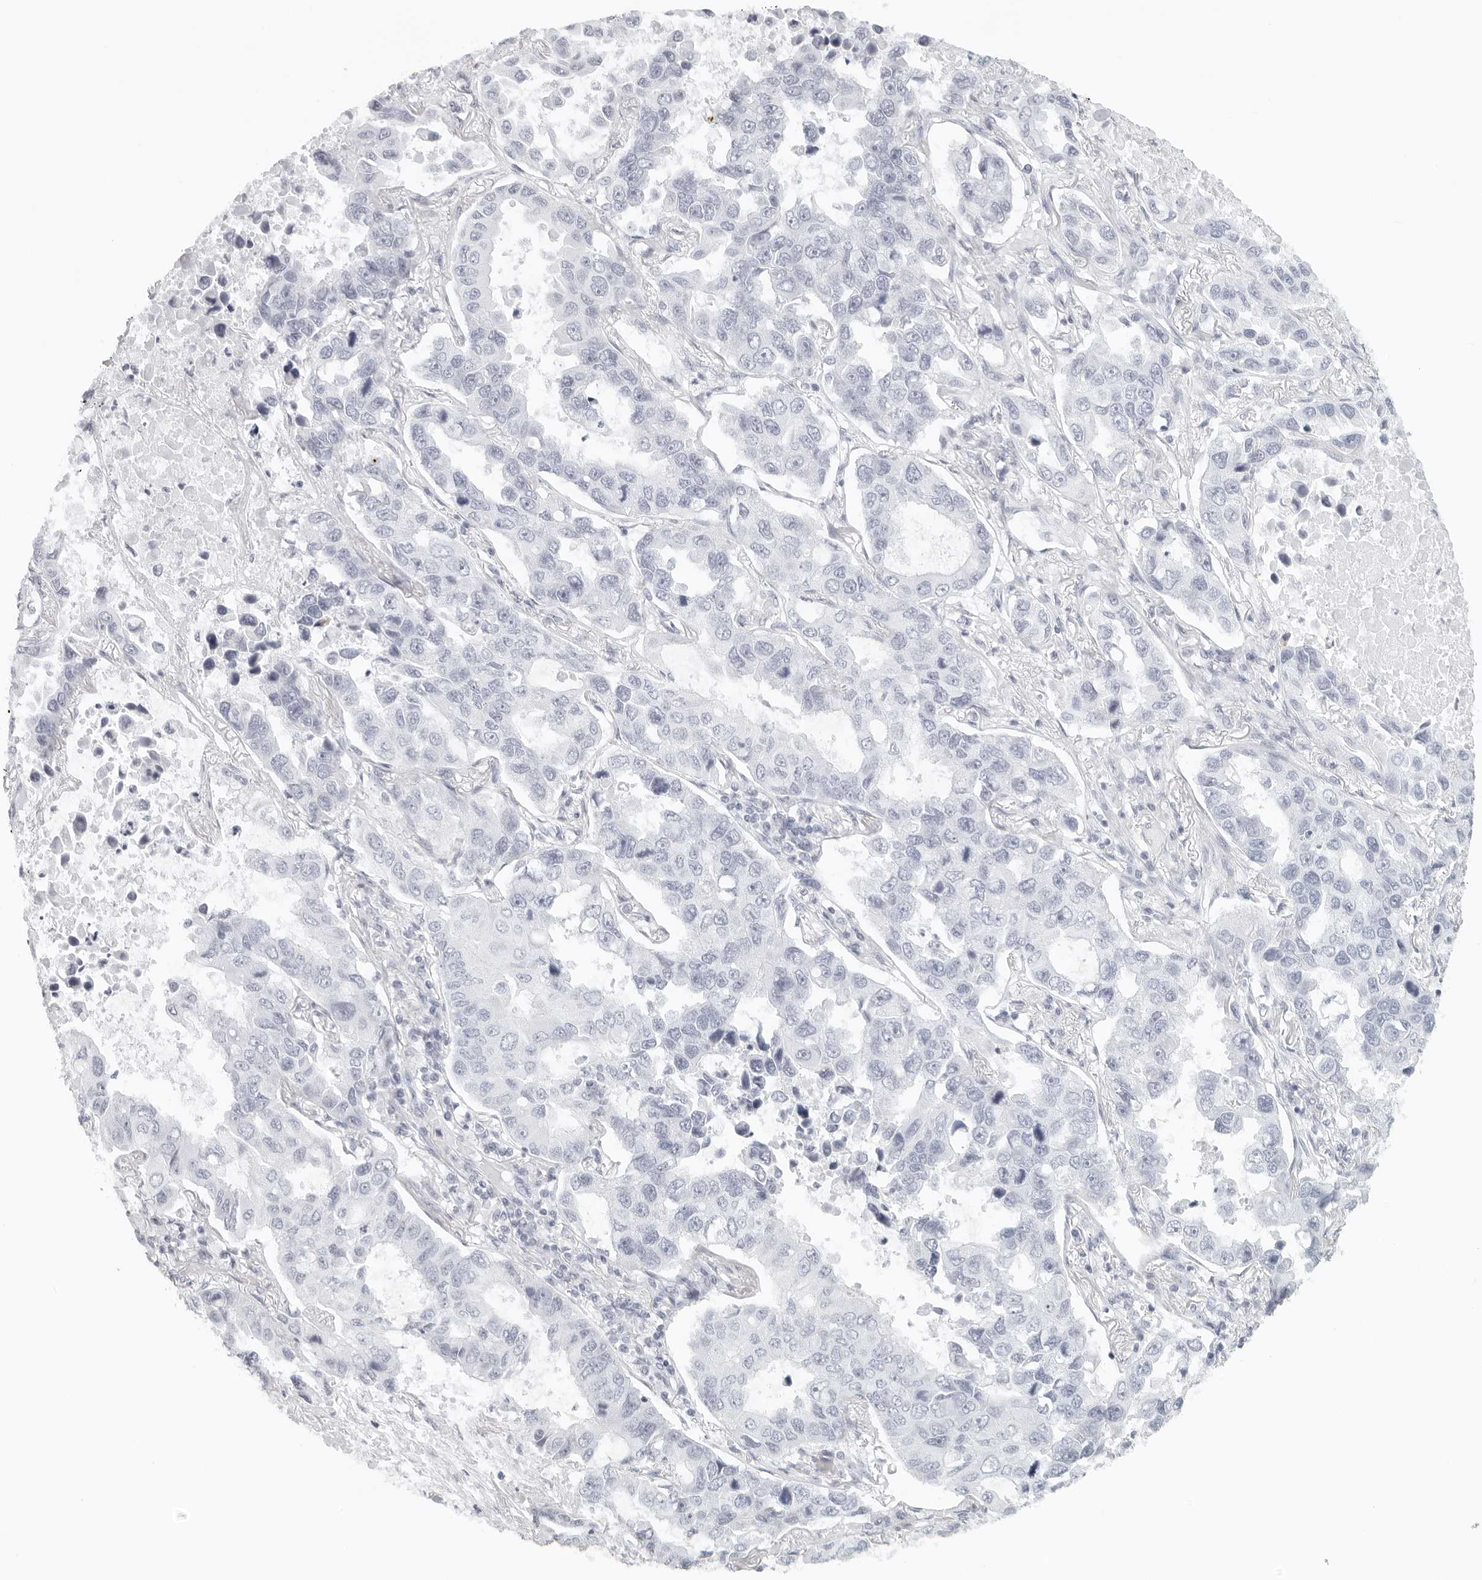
{"staining": {"intensity": "negative", "quantity": "none", "location": "none"}, "tissue": "lung cancer", "cell_type": "Tumor cells", "image_type": "cancer", "snomed": [{"axis": "morphology", "description": "Adenocarcinoma, NOS"}, {"axis": "topography", "description": "Lung"}], "caption": "Immunohistochemistry image of neoplastic tissue: lung cancer (adenocarcinoma) stained with DAB (3,3'-diaminobenzidine) exhibits no significant protein expression in tumor cells.", "gene": "RPS6KC1", "patient": {"sex": "male", "age": 64}}